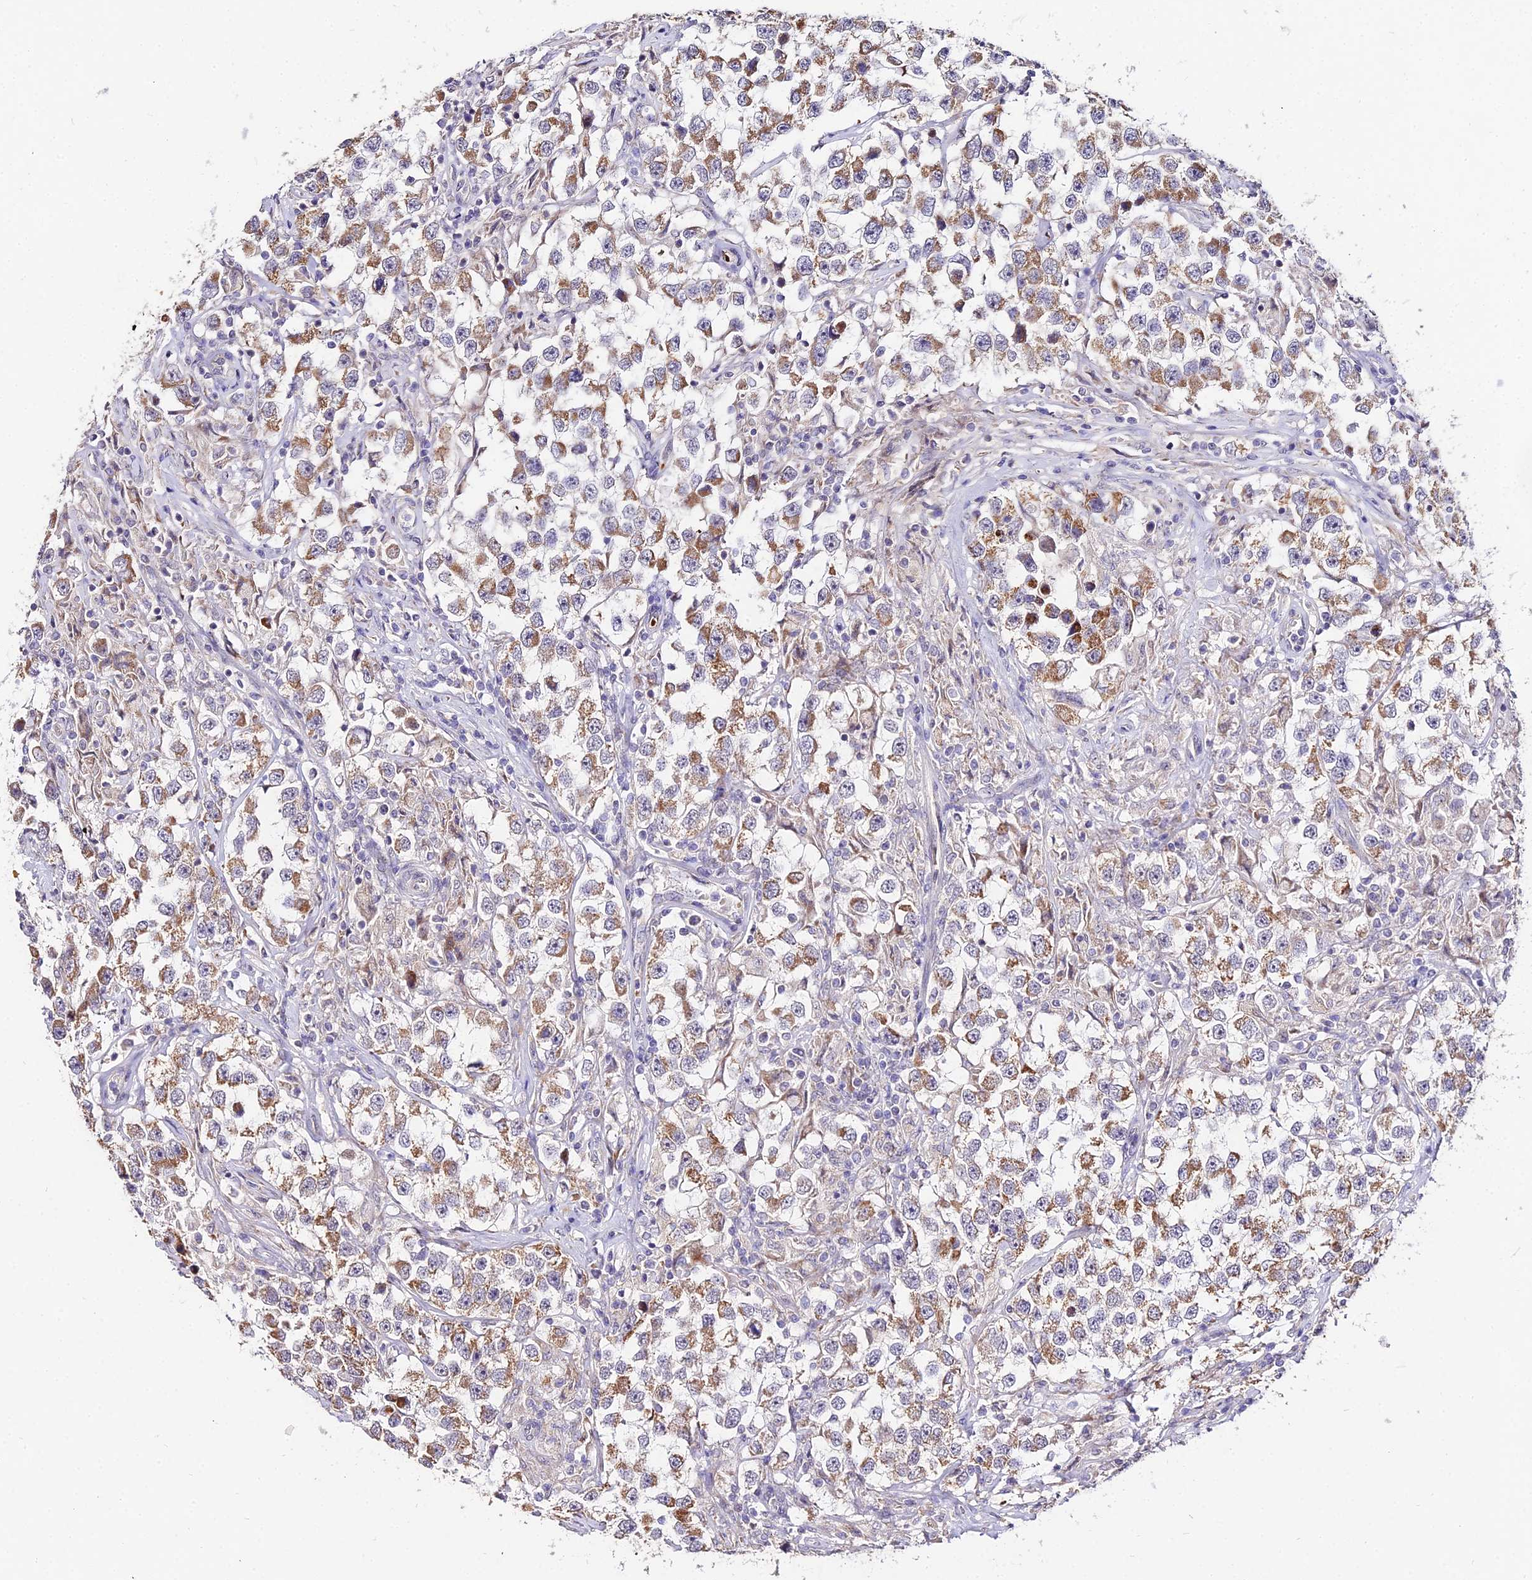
{"staining": {"intensity": "moderate", "quantity": "25%-75%", "location": "cytoplasmic/membranous"}, "tissue": "testis cancer", "cell_type": "Tumor cells", "image_type": "cancer", "snomed": [{"axis": "morphology", "description": "Seminoma, NOS"}, {"axis": "topography", "description": "Testis"}], "caption": "Tumor cells show medium levels of moderate cytoplasmic/membranous staining in about 25%-75% of cells in testis cancer (seminoma).", "gene": "WDR5B", "patient": {"sex": "male", "age": 46}}